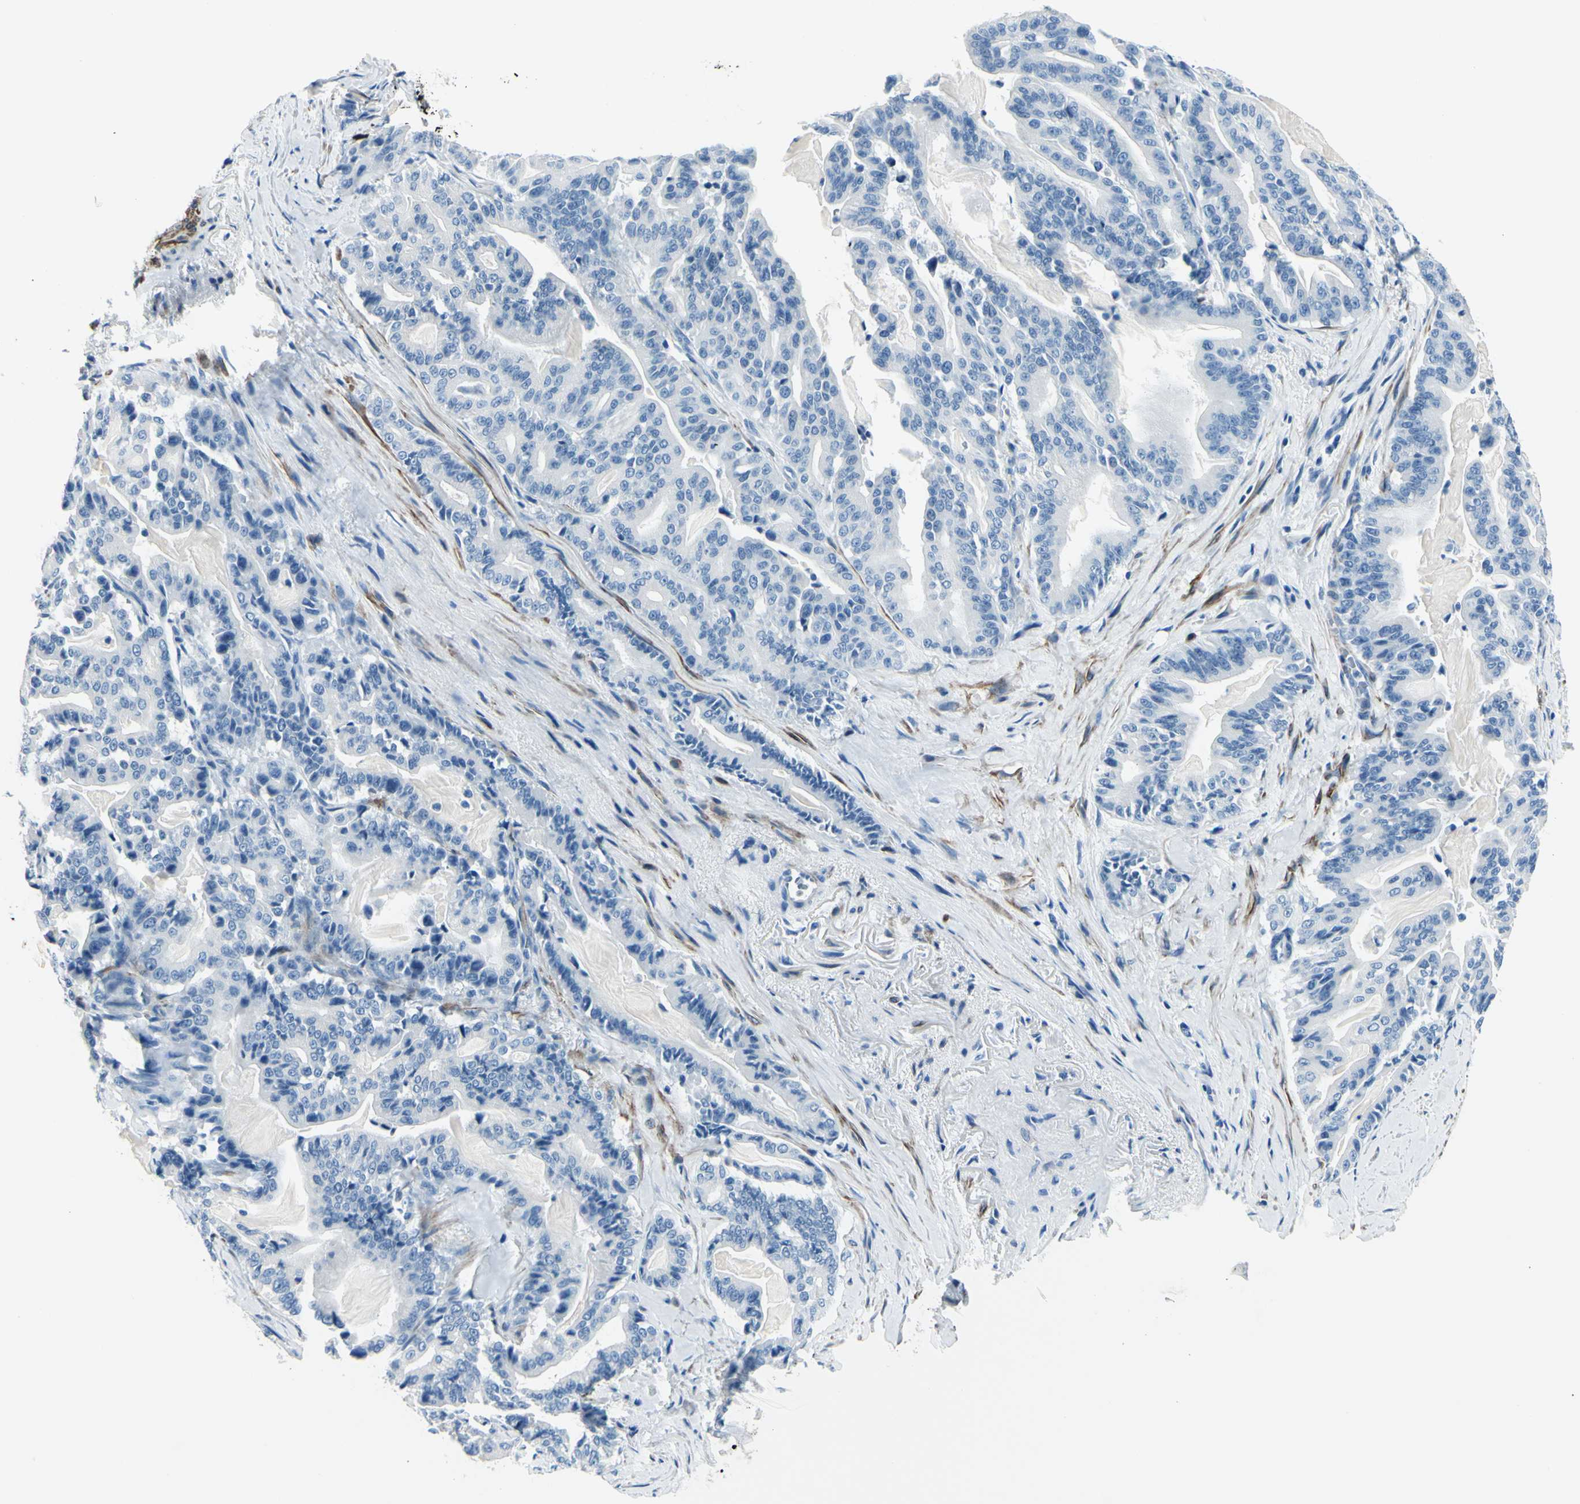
{"staining": {"intensity": "negative", "quantity": "none", "location": "none"}, "tissue": "pancreatic cancer", "cell_type": "Tumor cells", "image_type": "cancer", "snomed": [{"axis": "morphology", "description": "Adenocarcinoma, NOS"}, {"axis": "topography", "description": "Pancreas"}], "caption": "Immunohistochemistry (IHC) histopathology image of pancreatic adenocarcinoma stained for a protein (brown), which exhibits no positivity in tumor cells. (DAB (3,3'-diaminobenzidine) immunohistochemistry (IHC), high magnification).", "gene": "CDH15", "patient": {"sex": "male", "age": 63}}